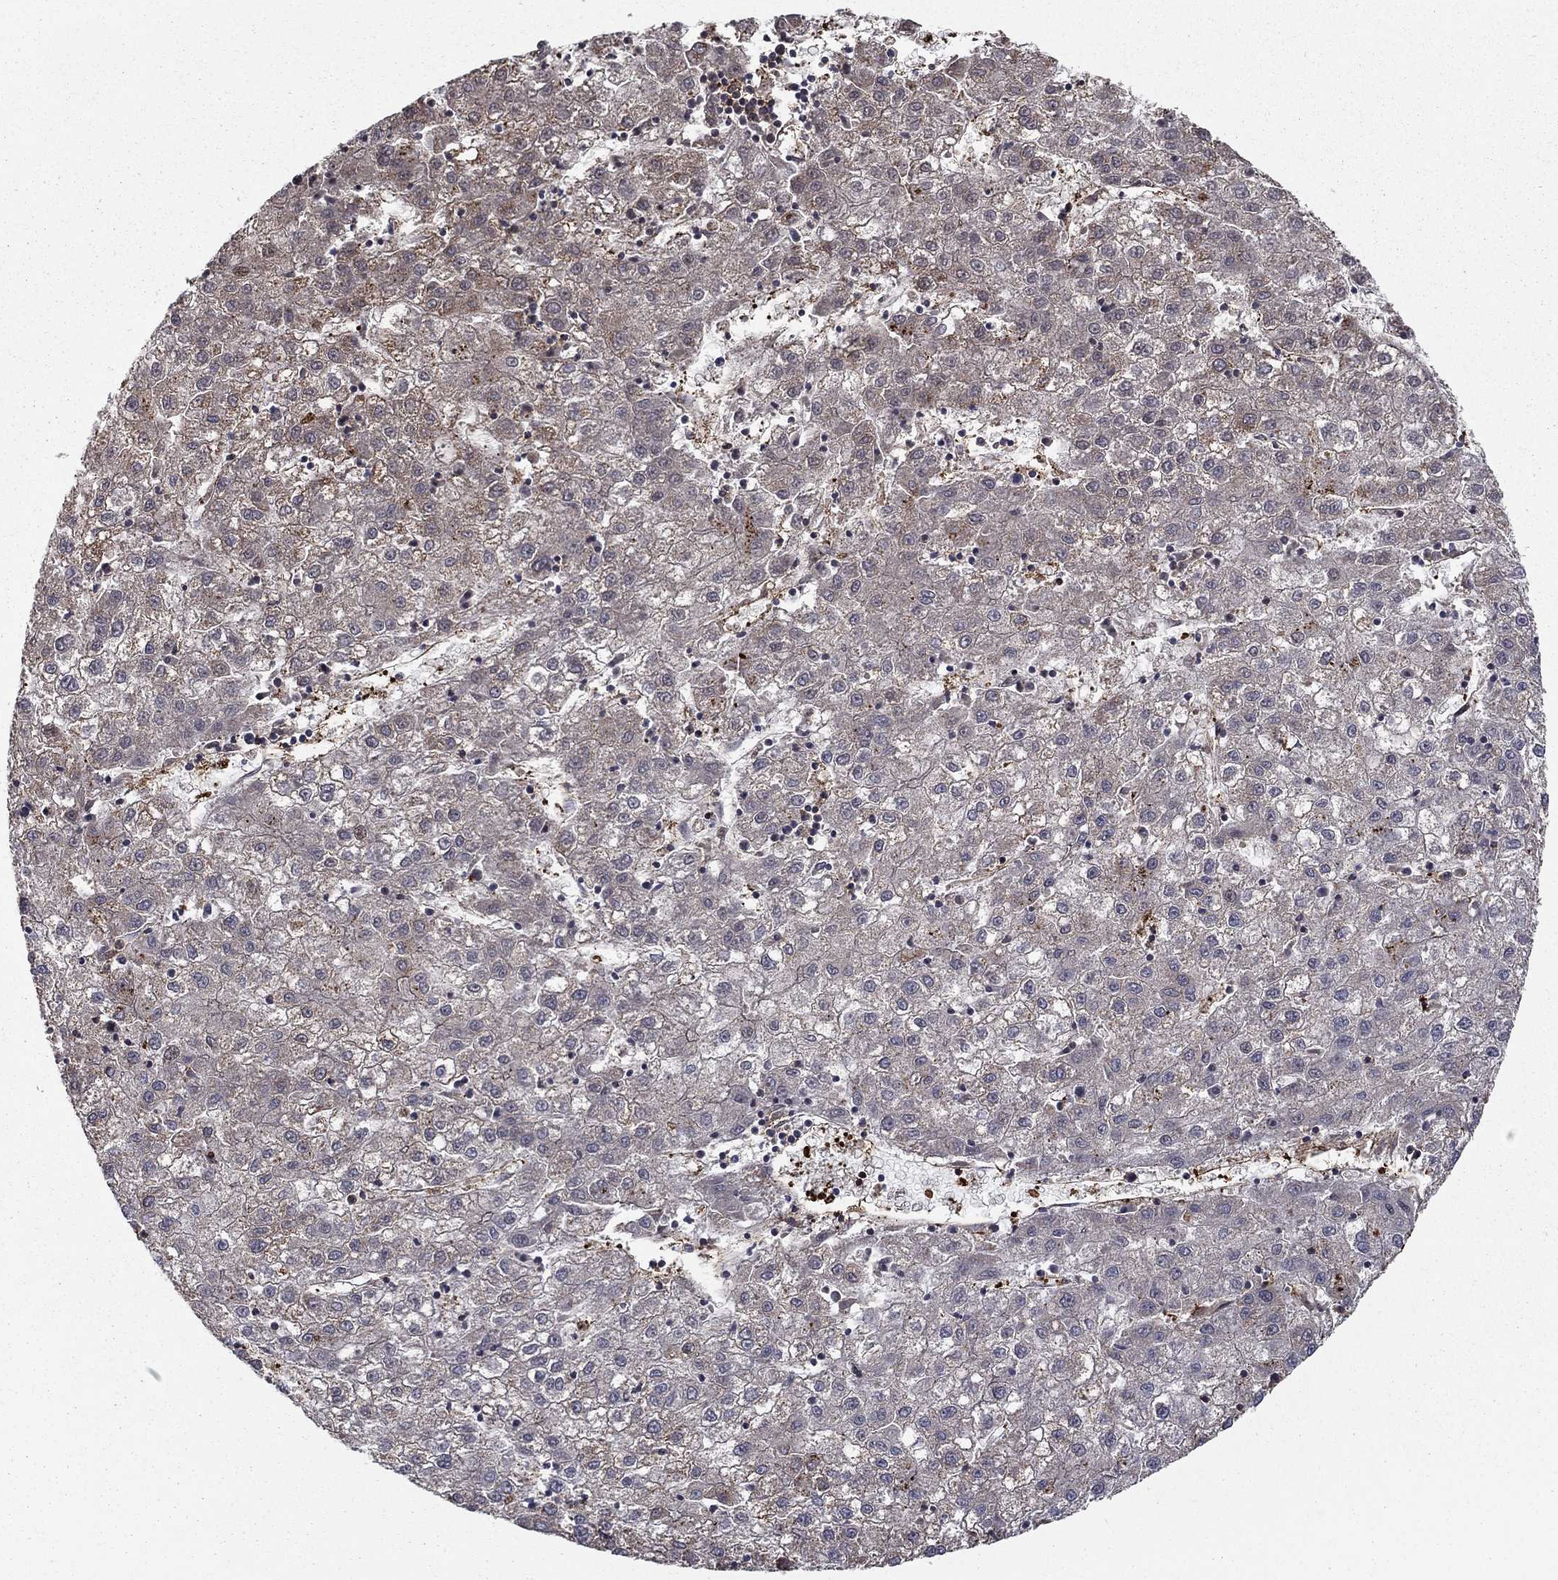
{"staining": {"intensity": "negative", "quantity": "none", "location": "none"}, "tissue": "liver cancer", "cell_type": "Tumor cells", "image_type": "cancer", "snomed": [{"axis": "morphology", "description": "Carcinoma, Hepatocellular, NOS"}, {"axis": "topography", "description": "Liver"}], "caption": "High magnification brightfield microscopy of liver cancer stained with DAB (3,3'-diaminobenzidine) (brown) and counterstained with hematoxylin (blue): tumor cells show no significant positivity.", "gene": "ADM", "patient": {"sex": "male", "age": 72}}